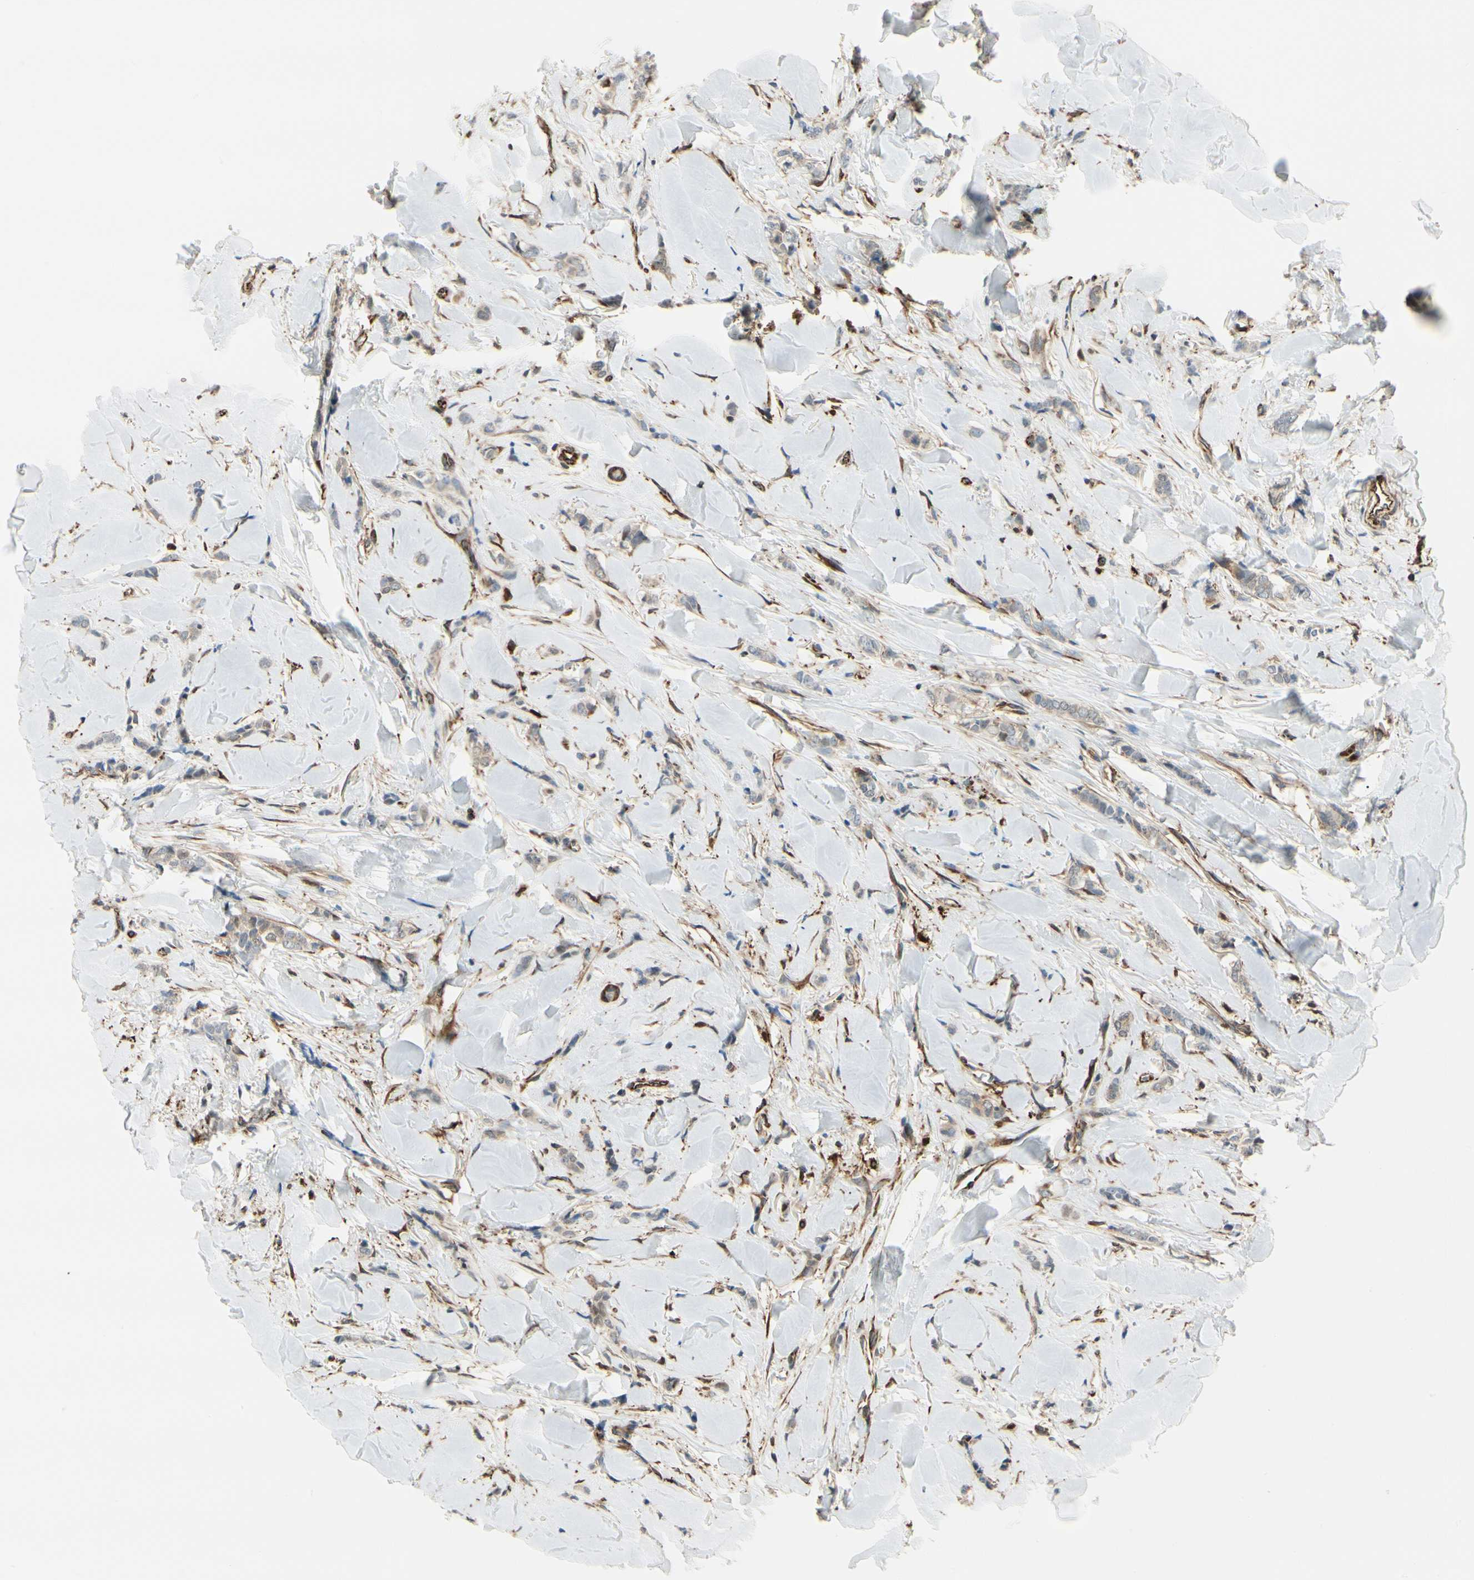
{"staining": {"intensity": "negative", "quantity": "none", "location": "none"}, "tissue": "breast cancer", "cell_type": "Tumor cells", "image_type": "cancer", "snomed": [{"axis": "morphology", "description": "Lobular carcinoma"}, {"axis": "topography", "description": "Skin"}, {"axis": "topography", "description": "Breast"}], "caption": "The IHC image has no significant expression in tumor cells of lobular carcinoma (breast) tissue.", "gene": "FTH1", "patient": {"sex": "female", "age": 46}}